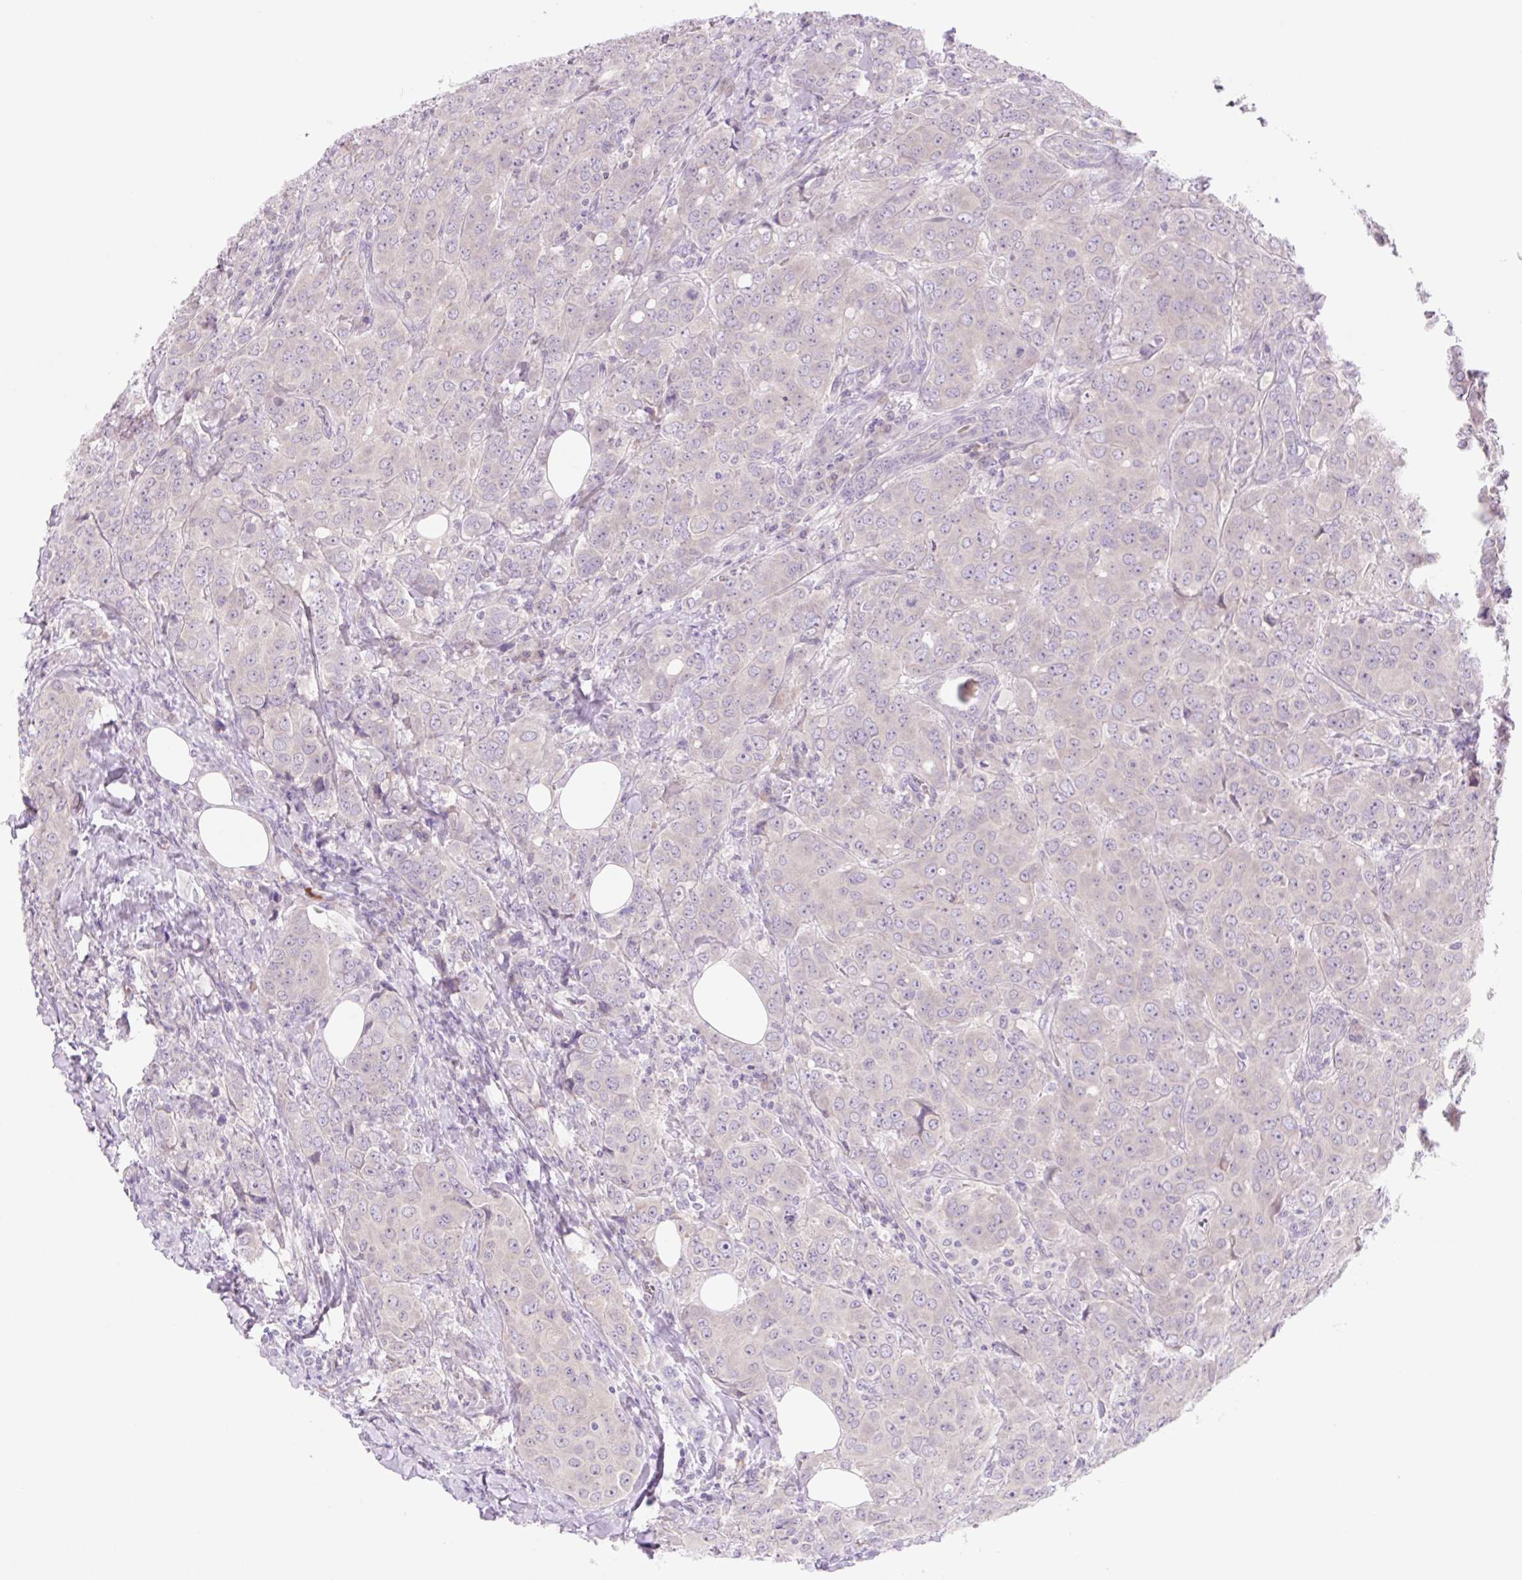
{"staining": {"intensity": "negative", "quantity": "none", "location": "none"}, "tissue": "breast cancer", "cell_type": "Tumor cells", "image_type": "cancer", "snomed": [{"axis": "morphology", "description": "Duct carcinoma"}, {"axis": "topography", "description": "Breast"}], "caption": "Protein analysis of breast infiltrating ductal carcinoma demonstrates no significant expression in tumor cells.", "gene": "CELF6", "patient": {"sex": "female", "age": 43}}